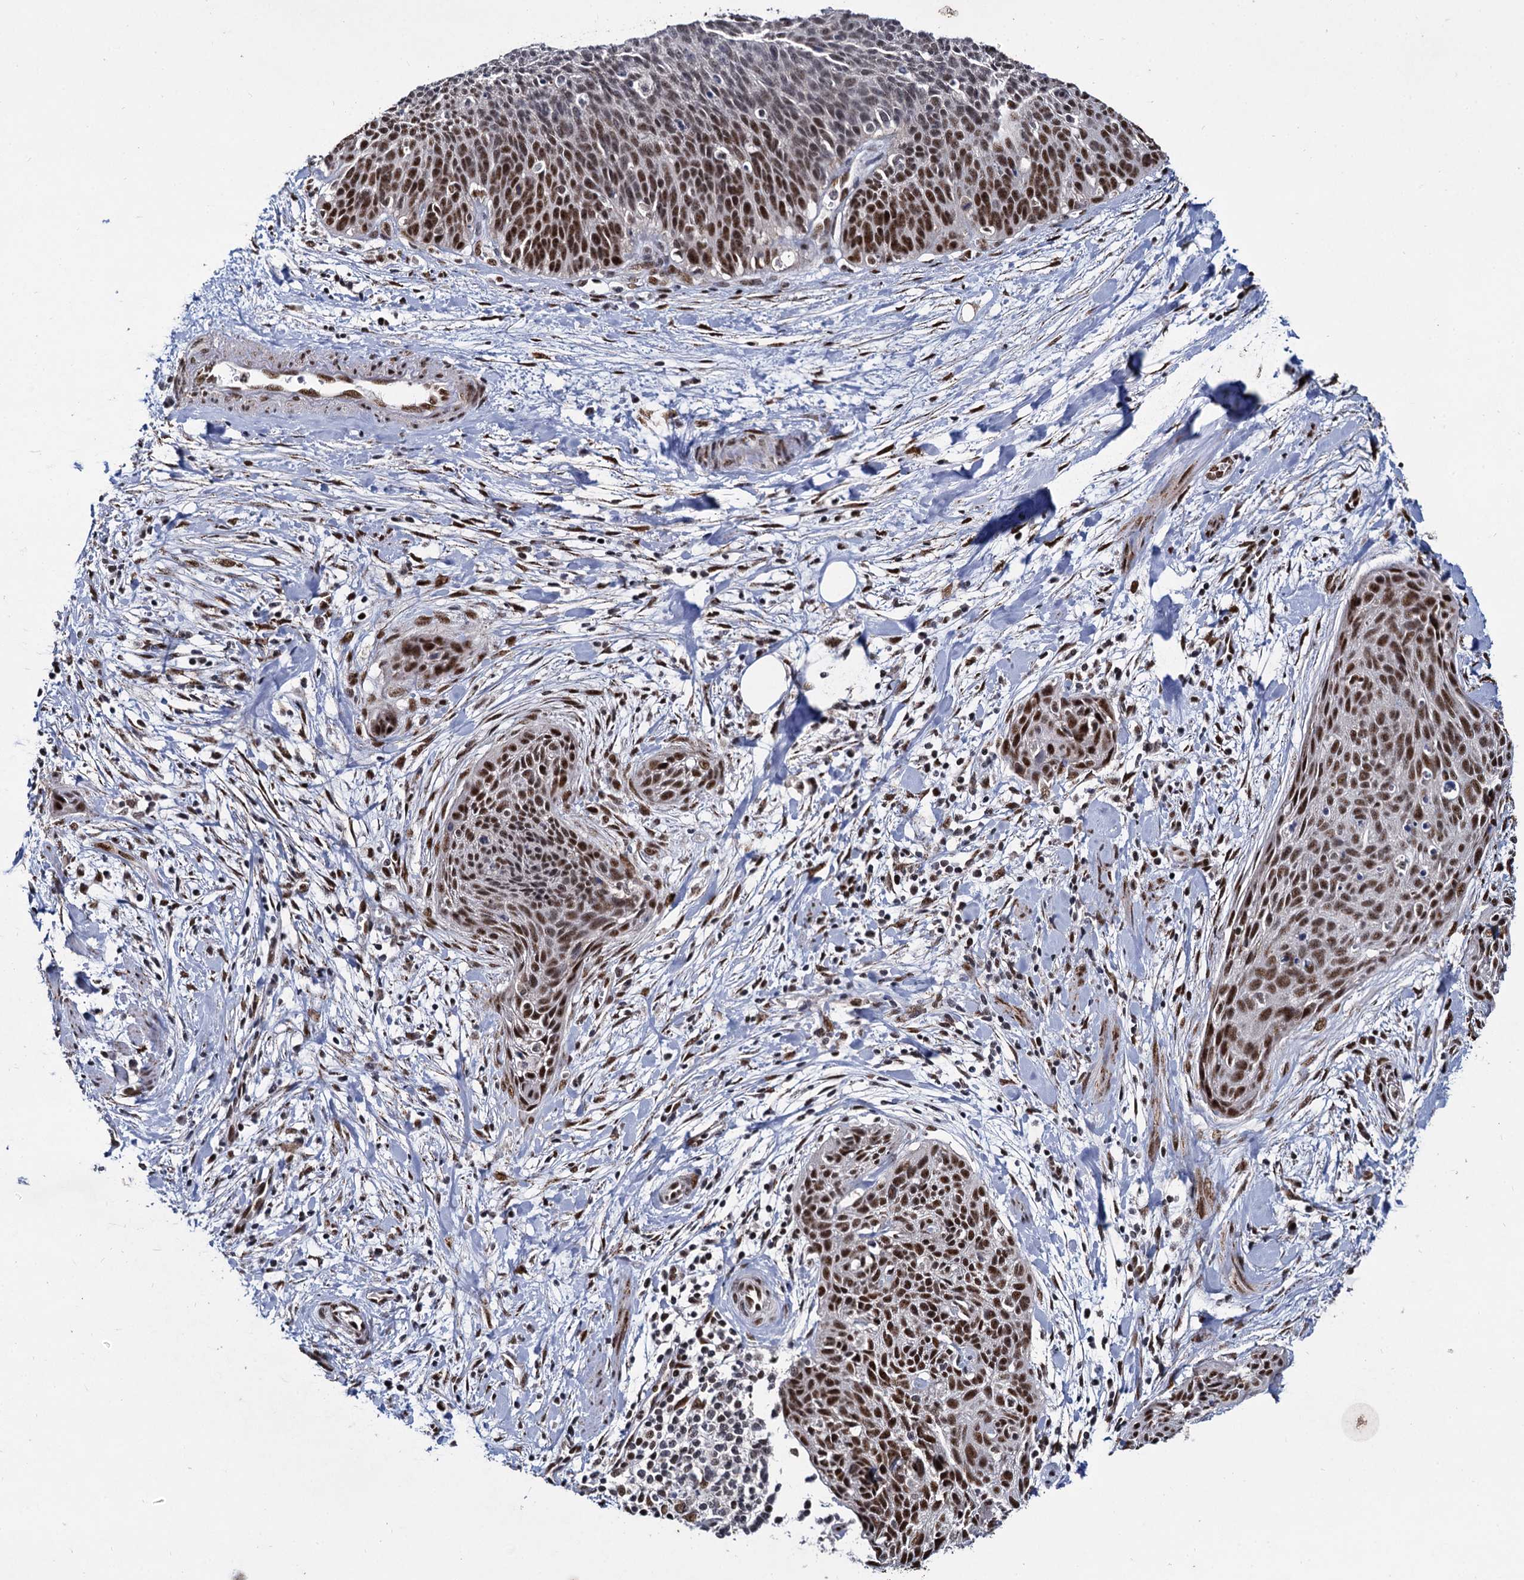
{"staining": {"intensity": "moderate", "quantity": "25%-75%", "location": "nuclear"}, "tissue": "cervical cancer", "cell_type": "Tumor cells", "image_type": "cancer", "snomed": [{"axis": "morphology", "description": "Squamous cell carcinoma, NOS"}, {"axis": "topography", "description": "Cervix"}], "caption": "Brown immunohistochemical staining in human cervical squamous cell carcinoma displays moderate nuclear expression in approximately 25%-75% of tumor cells.", "gene": "RPUSD4", "patient": {"sex": "female", "age": 55}}